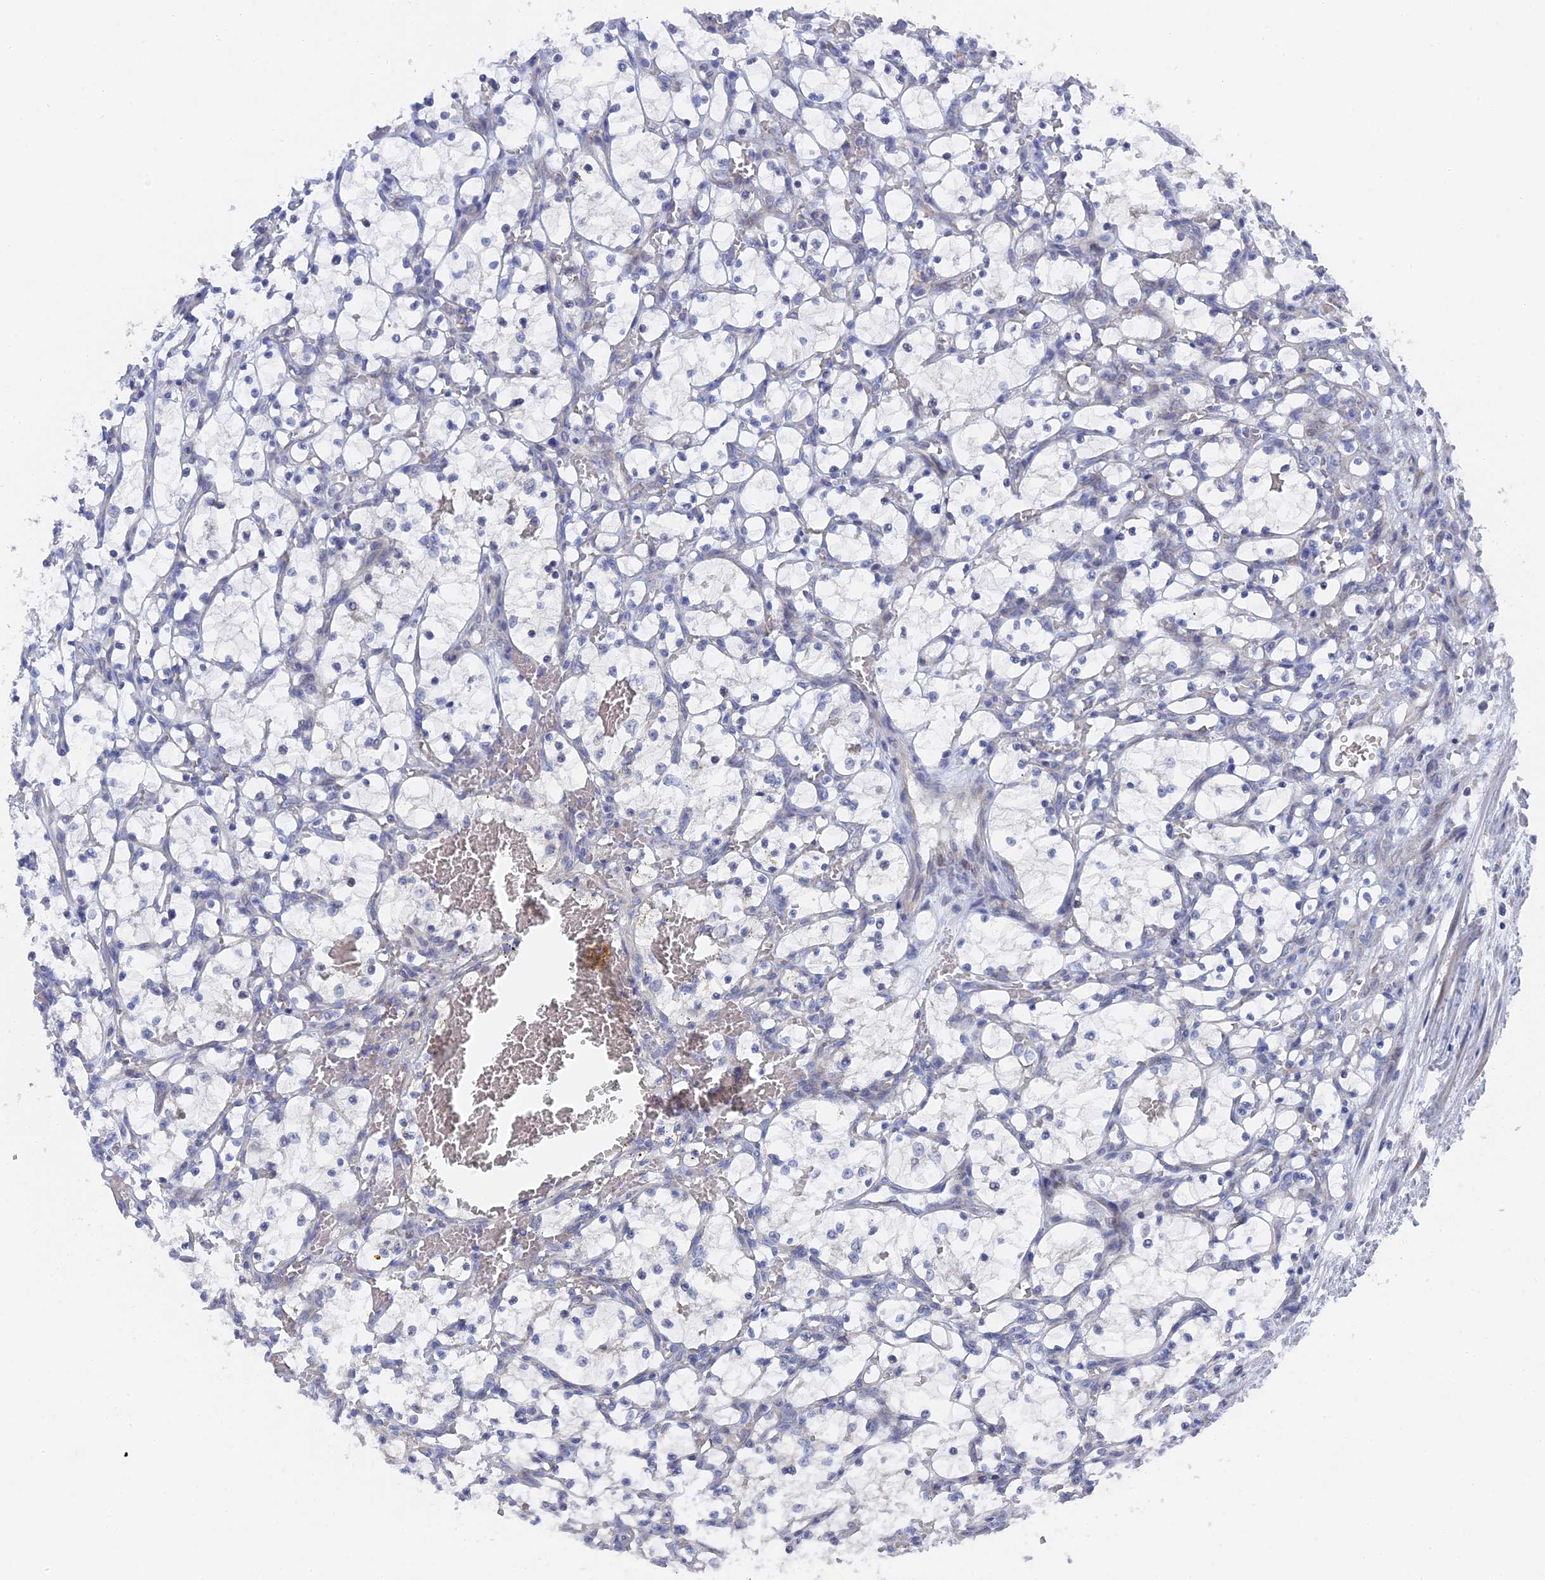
{"staining": {"intensity": "negative", "quantity": "none", "location": "none"}, "tissue": "renal cancer", "cell_type": "Tumor cells", "image_type": "cancer", "snomed": [{"axis": "morphology", "description": "Adenocarcinoma, NOS"}, {"axis": "topography", "description": "Kidney"}], "caption": "This histopathology image is of renal adenocarcinoma stained with IHC to label a protein in brown with the nuclei are counter-stained blue. There is no staining in tumor cells.", "gene": "TMEM161A", "patient": {"sex": "female", "age": 69}}